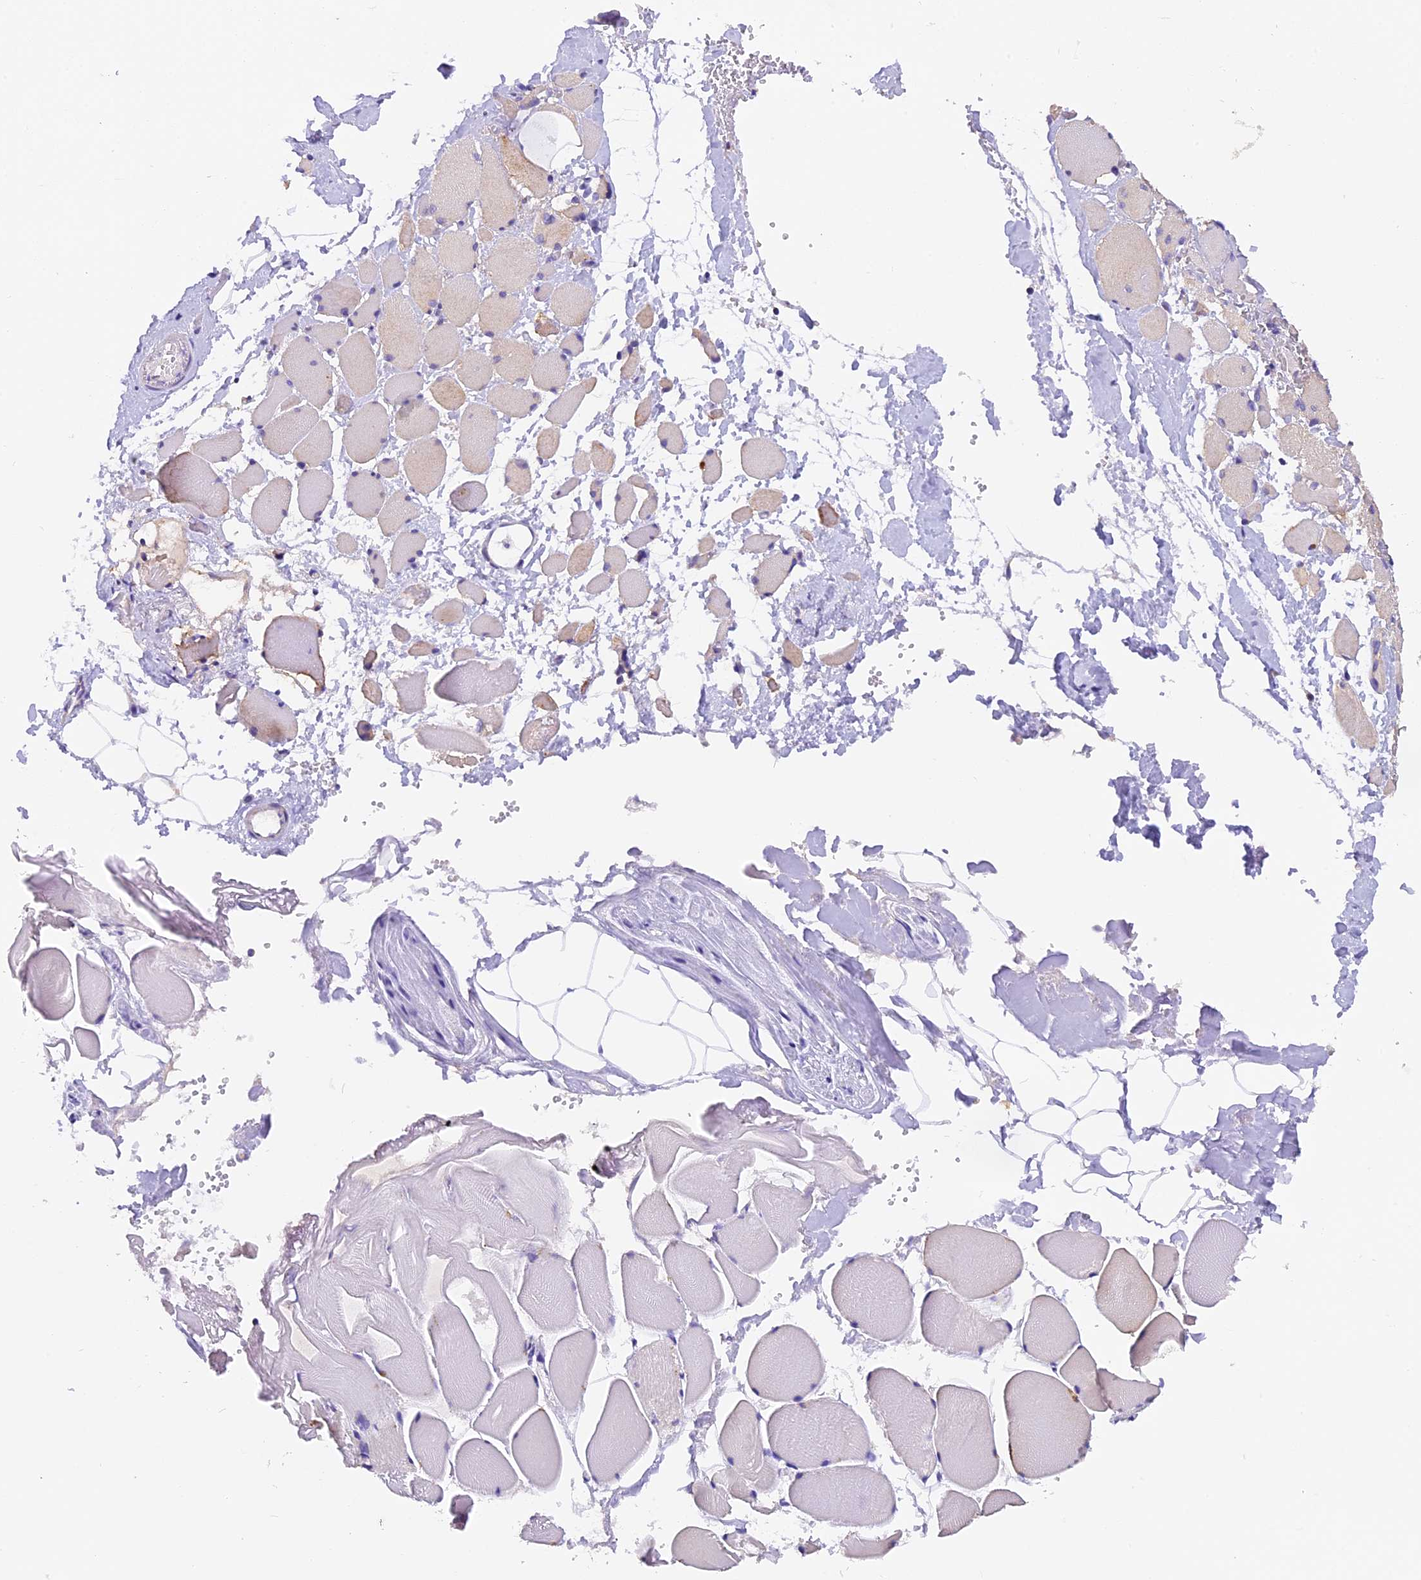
{"staining": {"intensity": "moderate", "quantity": "<25%", "location": "cytoplasmic/membranous"}, "tissue": "skeletal muscle", "cell_type": "Myocytes", "image_type": "normal", "snomed": [{"axis": "morphology", "description": "Normal tissue, NOS"}, {"axis": "morphology", "description": "Basal cell carcinoma"}, {"axis": "topography", "description": "Skeletal muscle"}], "caption": "IHC (DAB (3,3'-diaminobenzidine)) staining of normal skeletal muscle reveals moderate cytoplasmic/membranous protein expression in approximately <25% of myocytes. The protein of interest is shown in brown color, while the nuclei are stained blue.", "gene": "MGME1", "patient": {"sex": "female", "age": 64}}